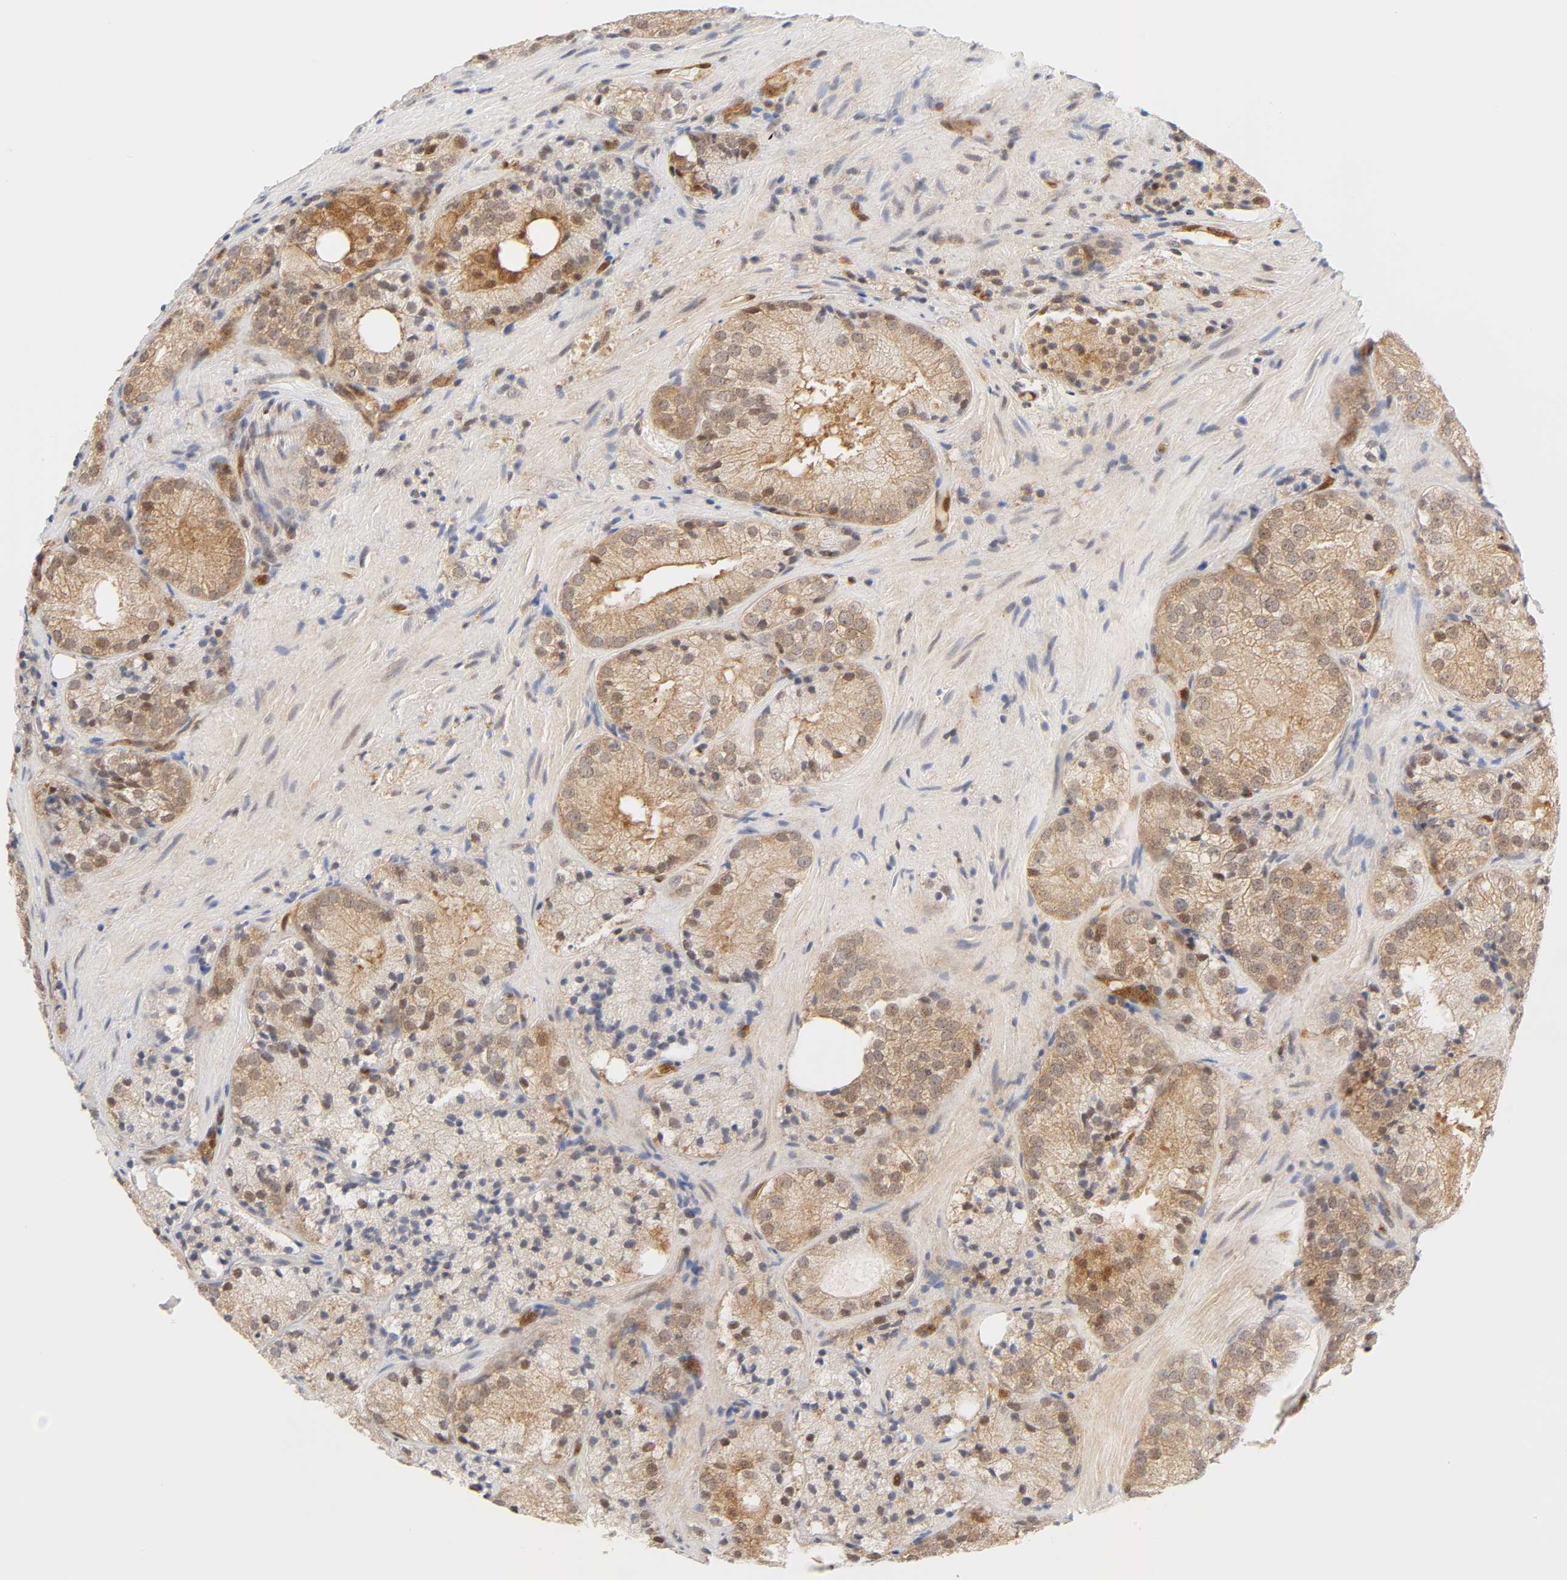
{"staining": {"intensity": "weak", "quantity": ">75%", "location": "cytoplasmic/membranous,nuclear"}, "tissue": "prostate cancer", "cell_type": "Tumor cells", "image_type": "cancer", "snomed": [{"axis": "morphology", "description": "Adenocarcinoma, Low grade"}, {"axis": "topography", "description": "Prostate"}], "caption": "Approximately >75% of tumor cells in prostate adenocarcinoma (low-grade) display weak cytoplasmic/membranous and nuclear protein positivity as visualized by brown immunohistochemical staining.", "gene": "CDC37", "patient": {"sex": "male", "age": 60}}